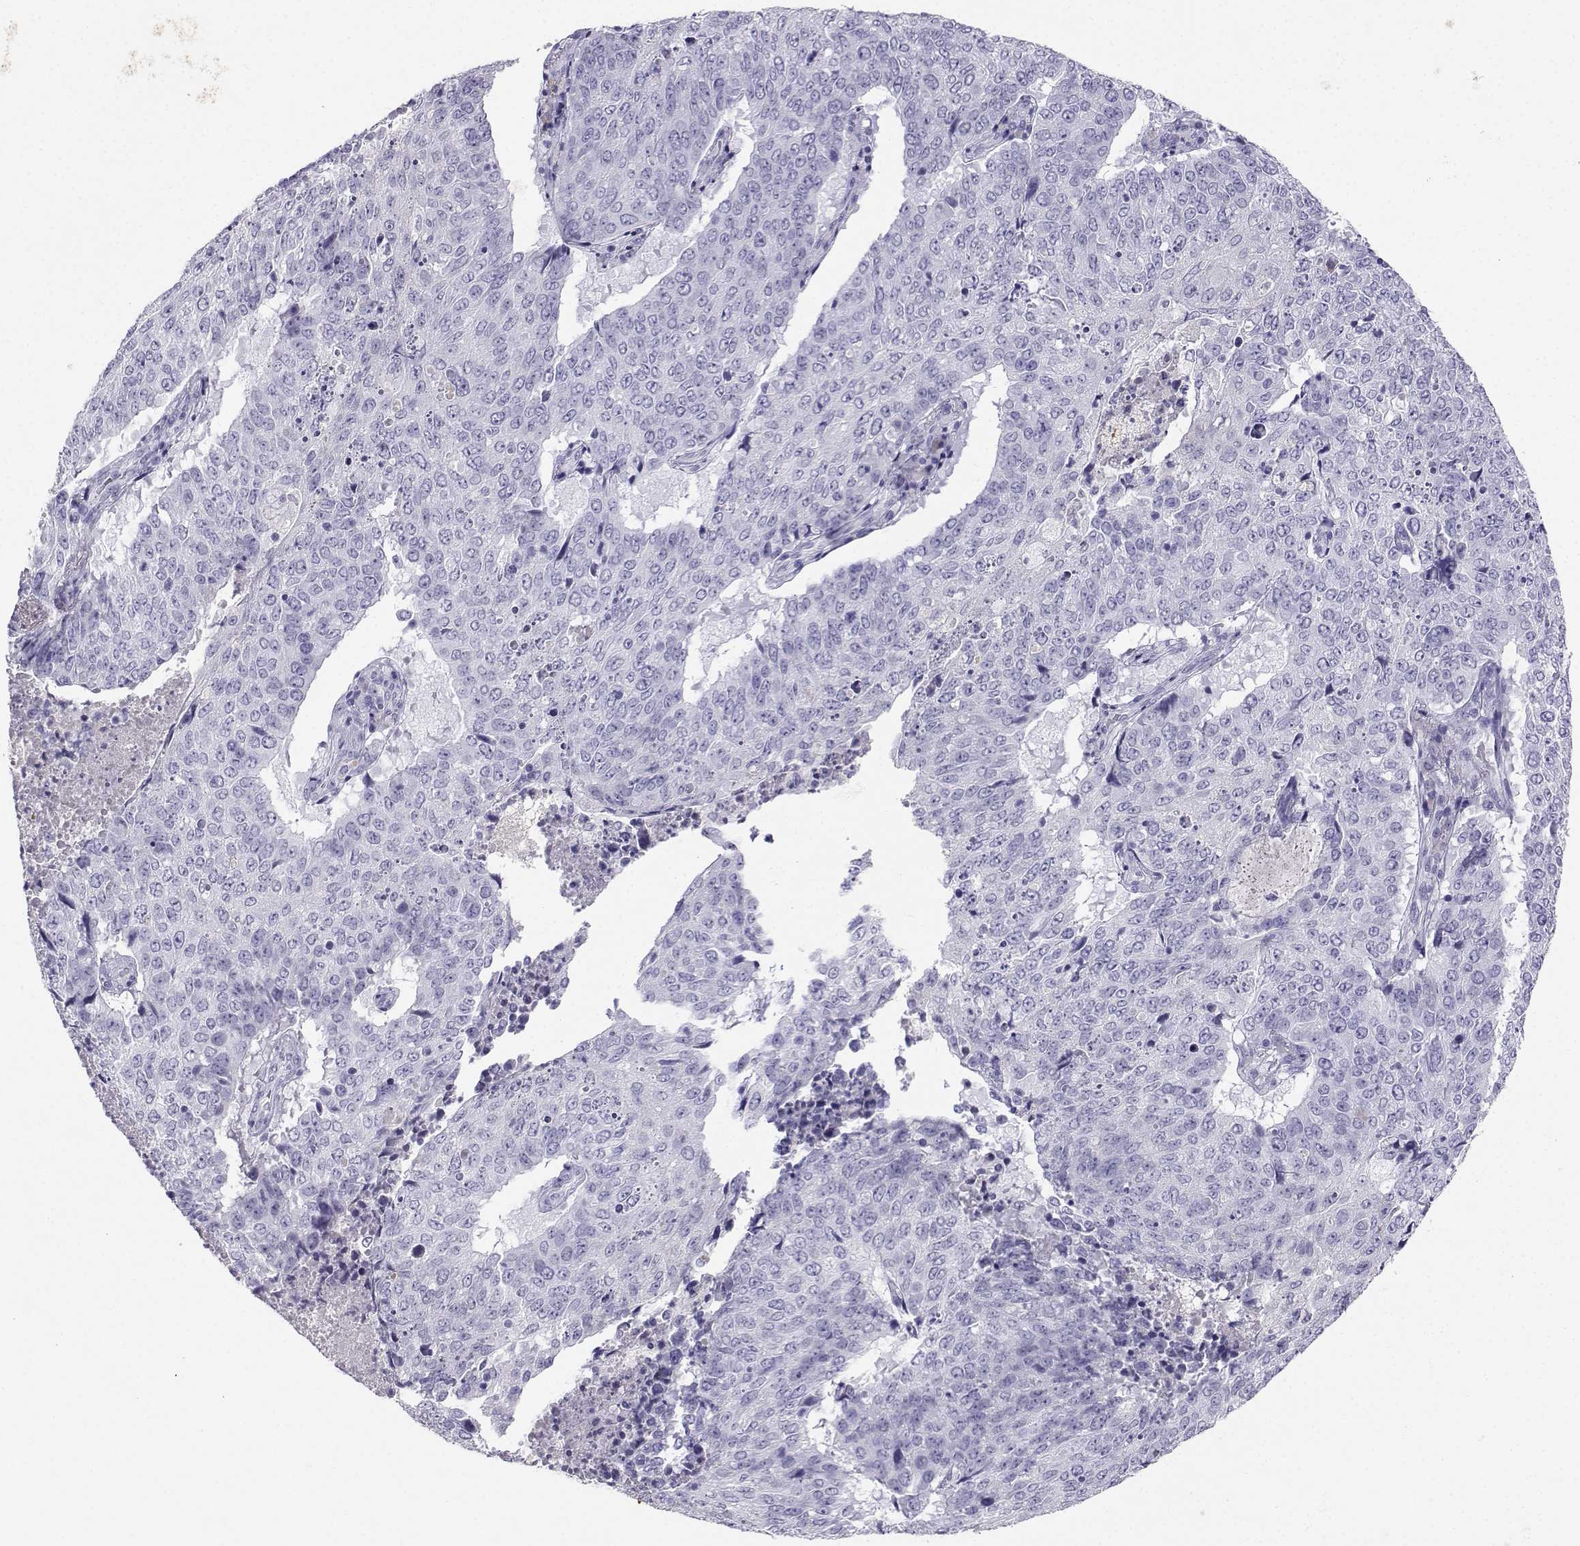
{"staining": {"intensity": "negative", "quantity": "none", "location": "none"}, "tissue": "lung cancer", "cell_type": "Tumor cells", "image_type": "cancer", "snomed": [{"axis": "morphology", "description": "Normal tissue, NOS"}, {"axis": "morphology", "description": "Squamous cell carcinoma, NOS"}, {"axis": "topography", "description": "Bronchus"}, {"axis": "topography", "description": "Lung"}], "caption": "An immunohistochemistry micrograph of lung squamous cell carcinoma is shown. There is no staining in tumor cells of lung squamous cell carcinoma.", "gene": "GRIK4", "patient": {"sex": "male", "age": 64}}